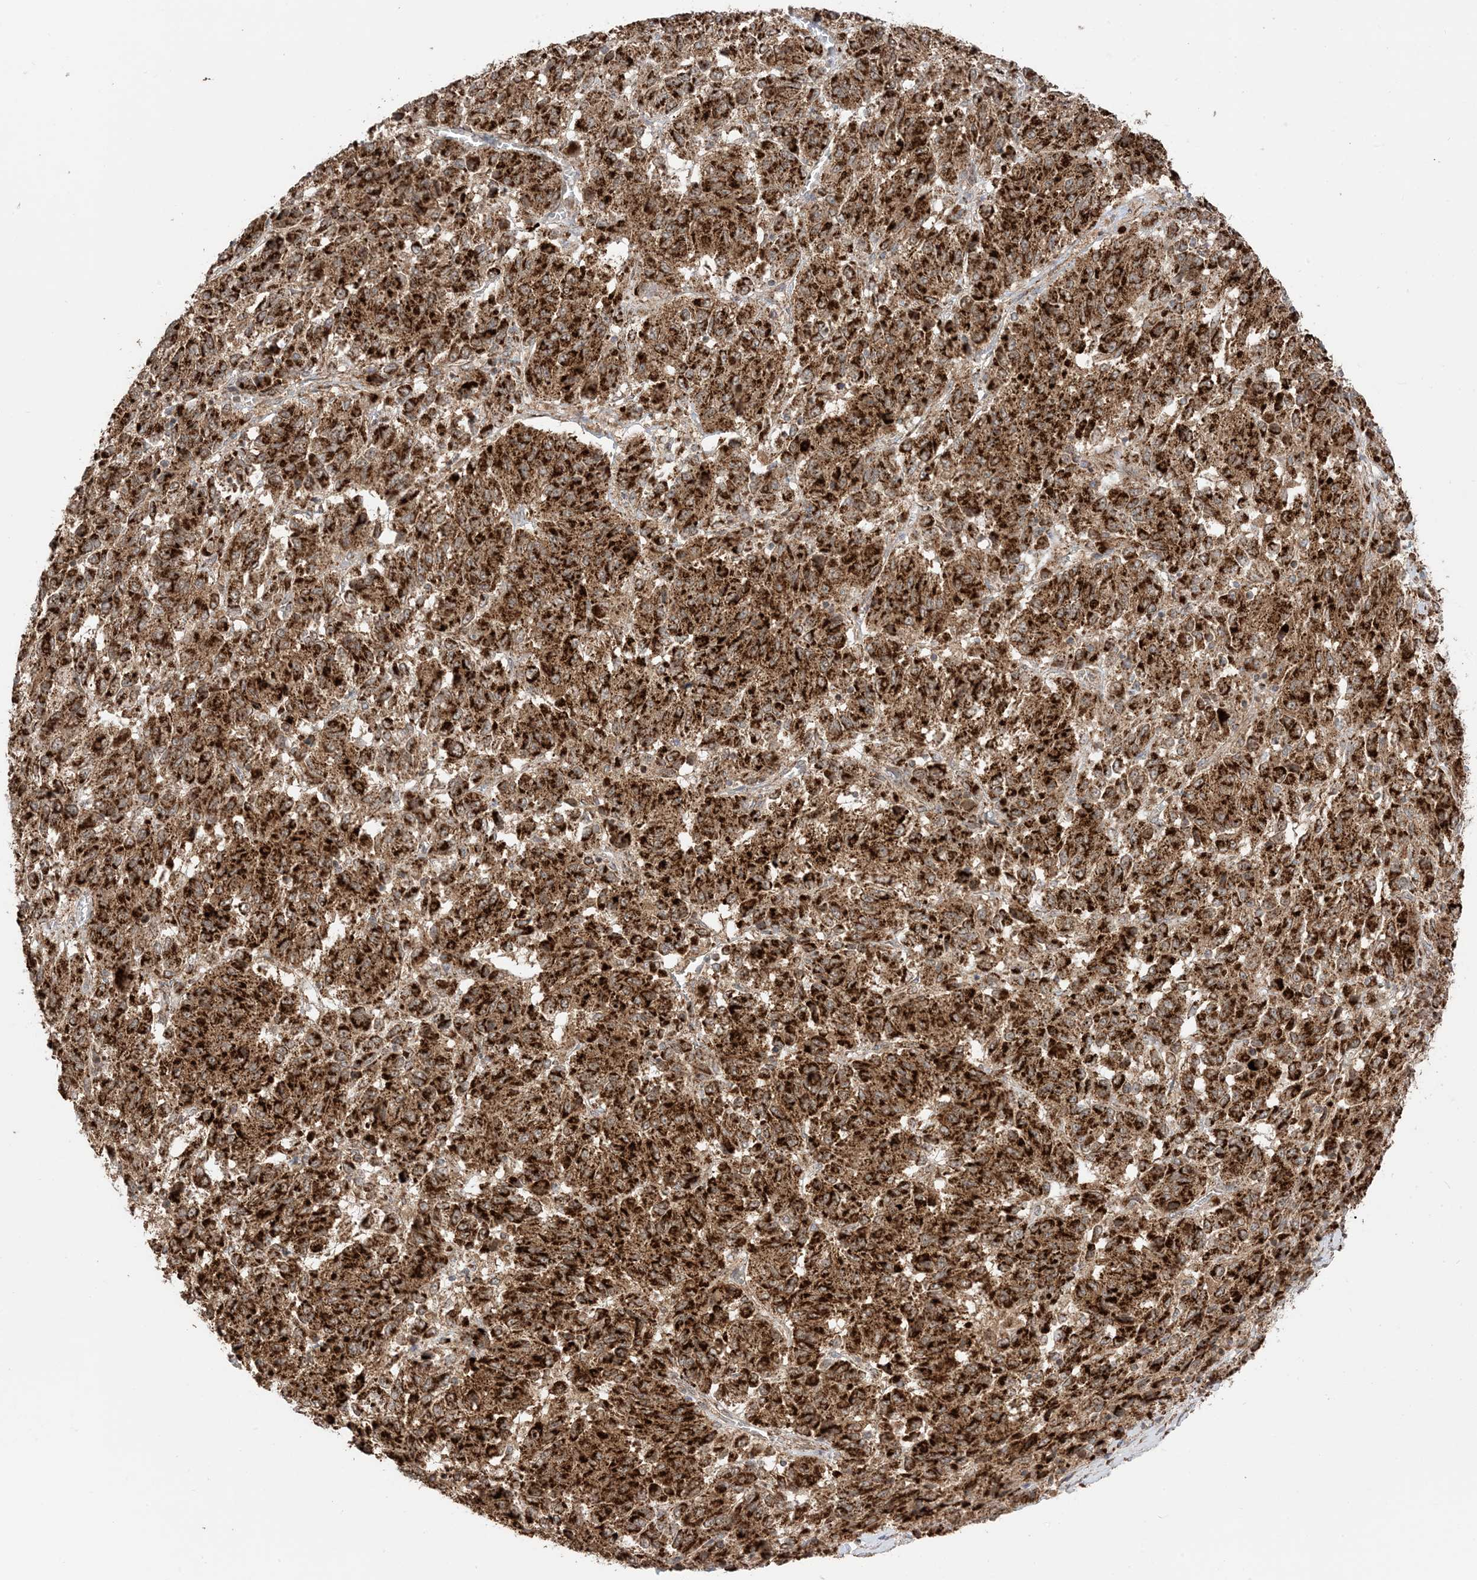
{"staining": {"intensity": "strong", "quantity": ">75%", "location": "cytoplasmic/membranous"}, "tissue": "melanoma", "cell_type": "Tumor cells", "image_type": "cancer", "snomed": [{"axis": "morphology", "description": "Malignant melanoma, Metastatic site"}, {"axis": "topography", "description": "Lung"}], "caption": "This photomicrograph reveals malignant melanoma (metastatic site) stained with immunohistochemistry to label a protein in brown. The cytoplasmic/membranous of tumor cells show strong positivity for the protein. Nuclei are counter-stained blue.", "gene": "N4BP3", "patient": {"sex": "male", "age": 64}}